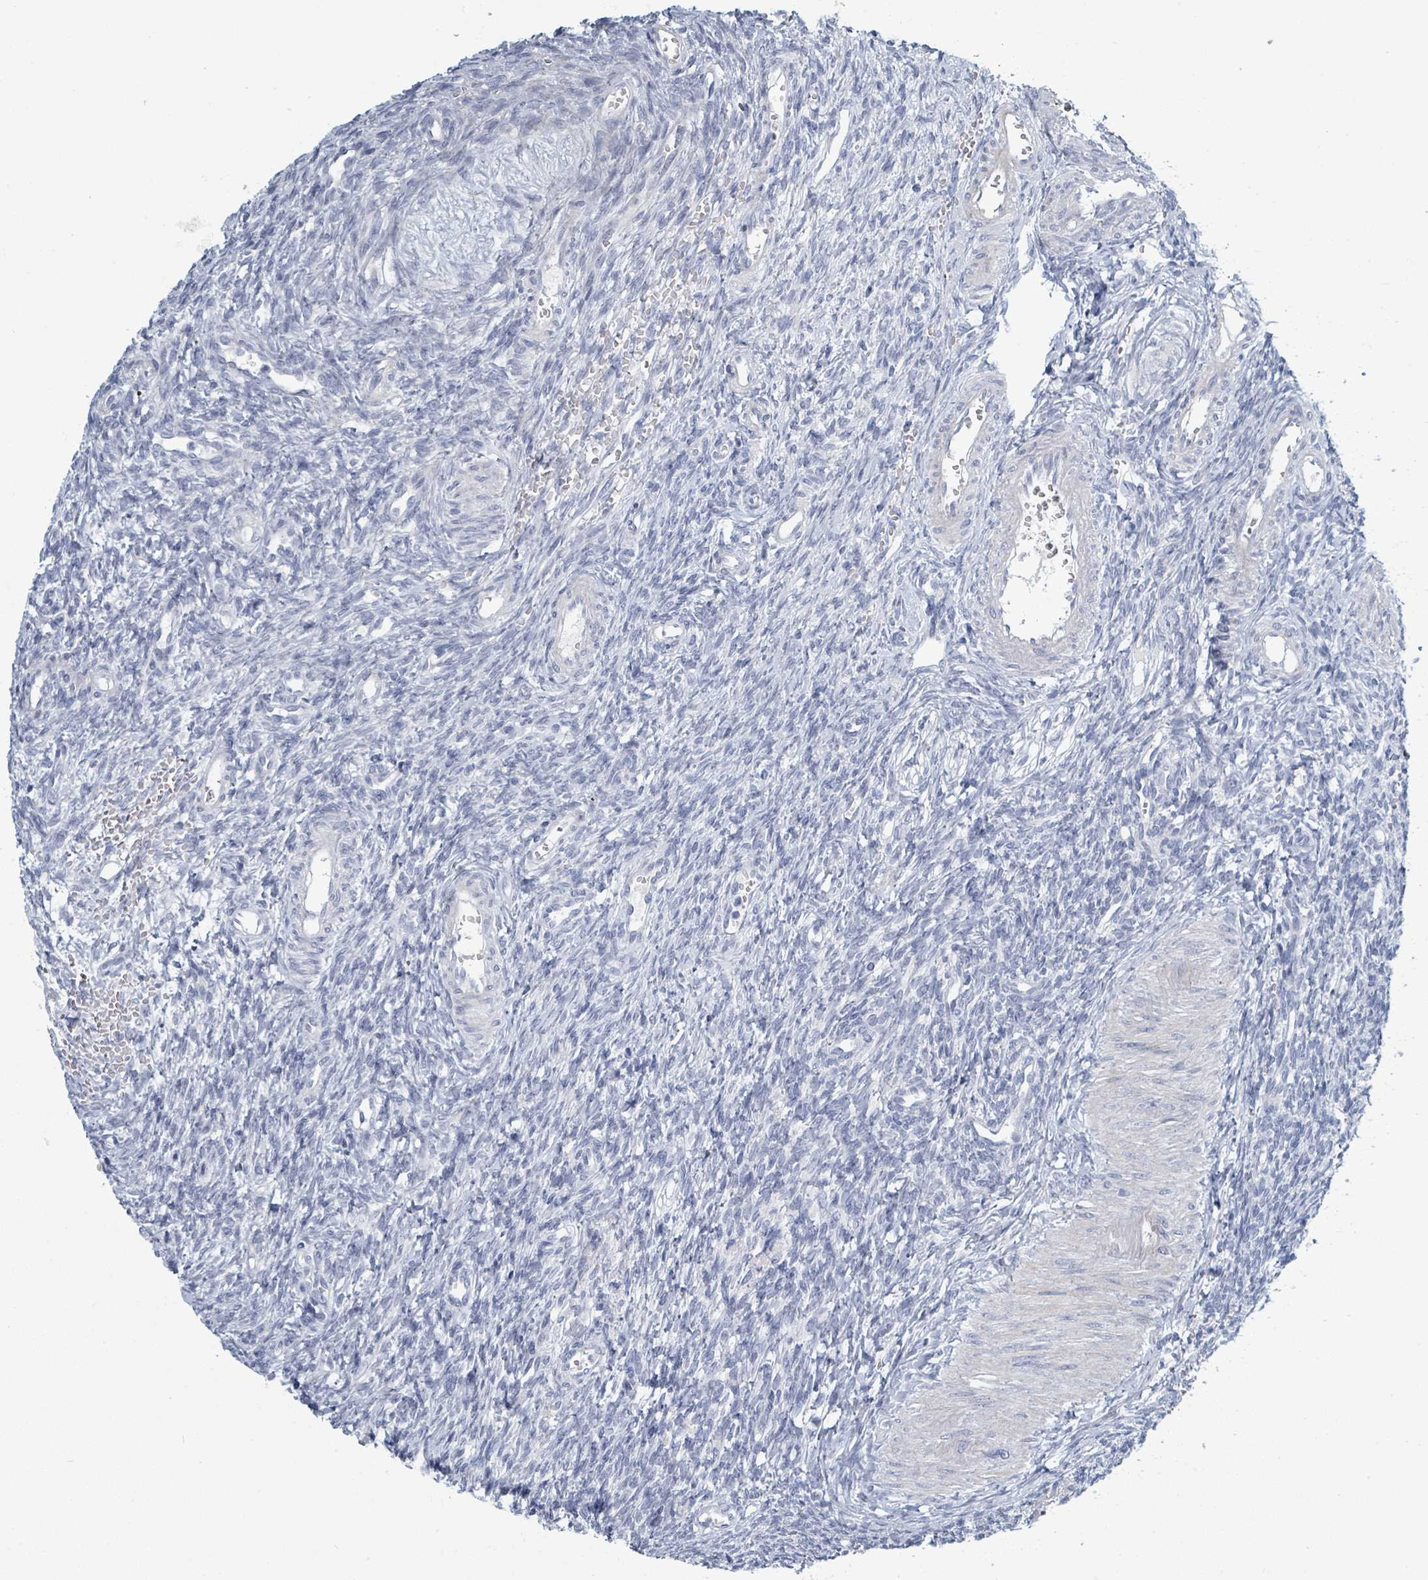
{"staining": {"intensity": "negative", "quantity": "none", "location": "none"}, "tissue": "ovary", "cell_type": "Ovarian stroma cells", "image_type": "normal", "snomed": [{"axis": "morphology", "description": "Normal tissue, NOS"}, {"axis": "topography", "description": "Ovary"}], "caption": "An immunohistochemistry histopathology image of normal ovary is shown. There is no staining in ovarian stroma cells of ovary.", "gene": "RAB33B", "patient": {"sex": "female", "age": 39}}